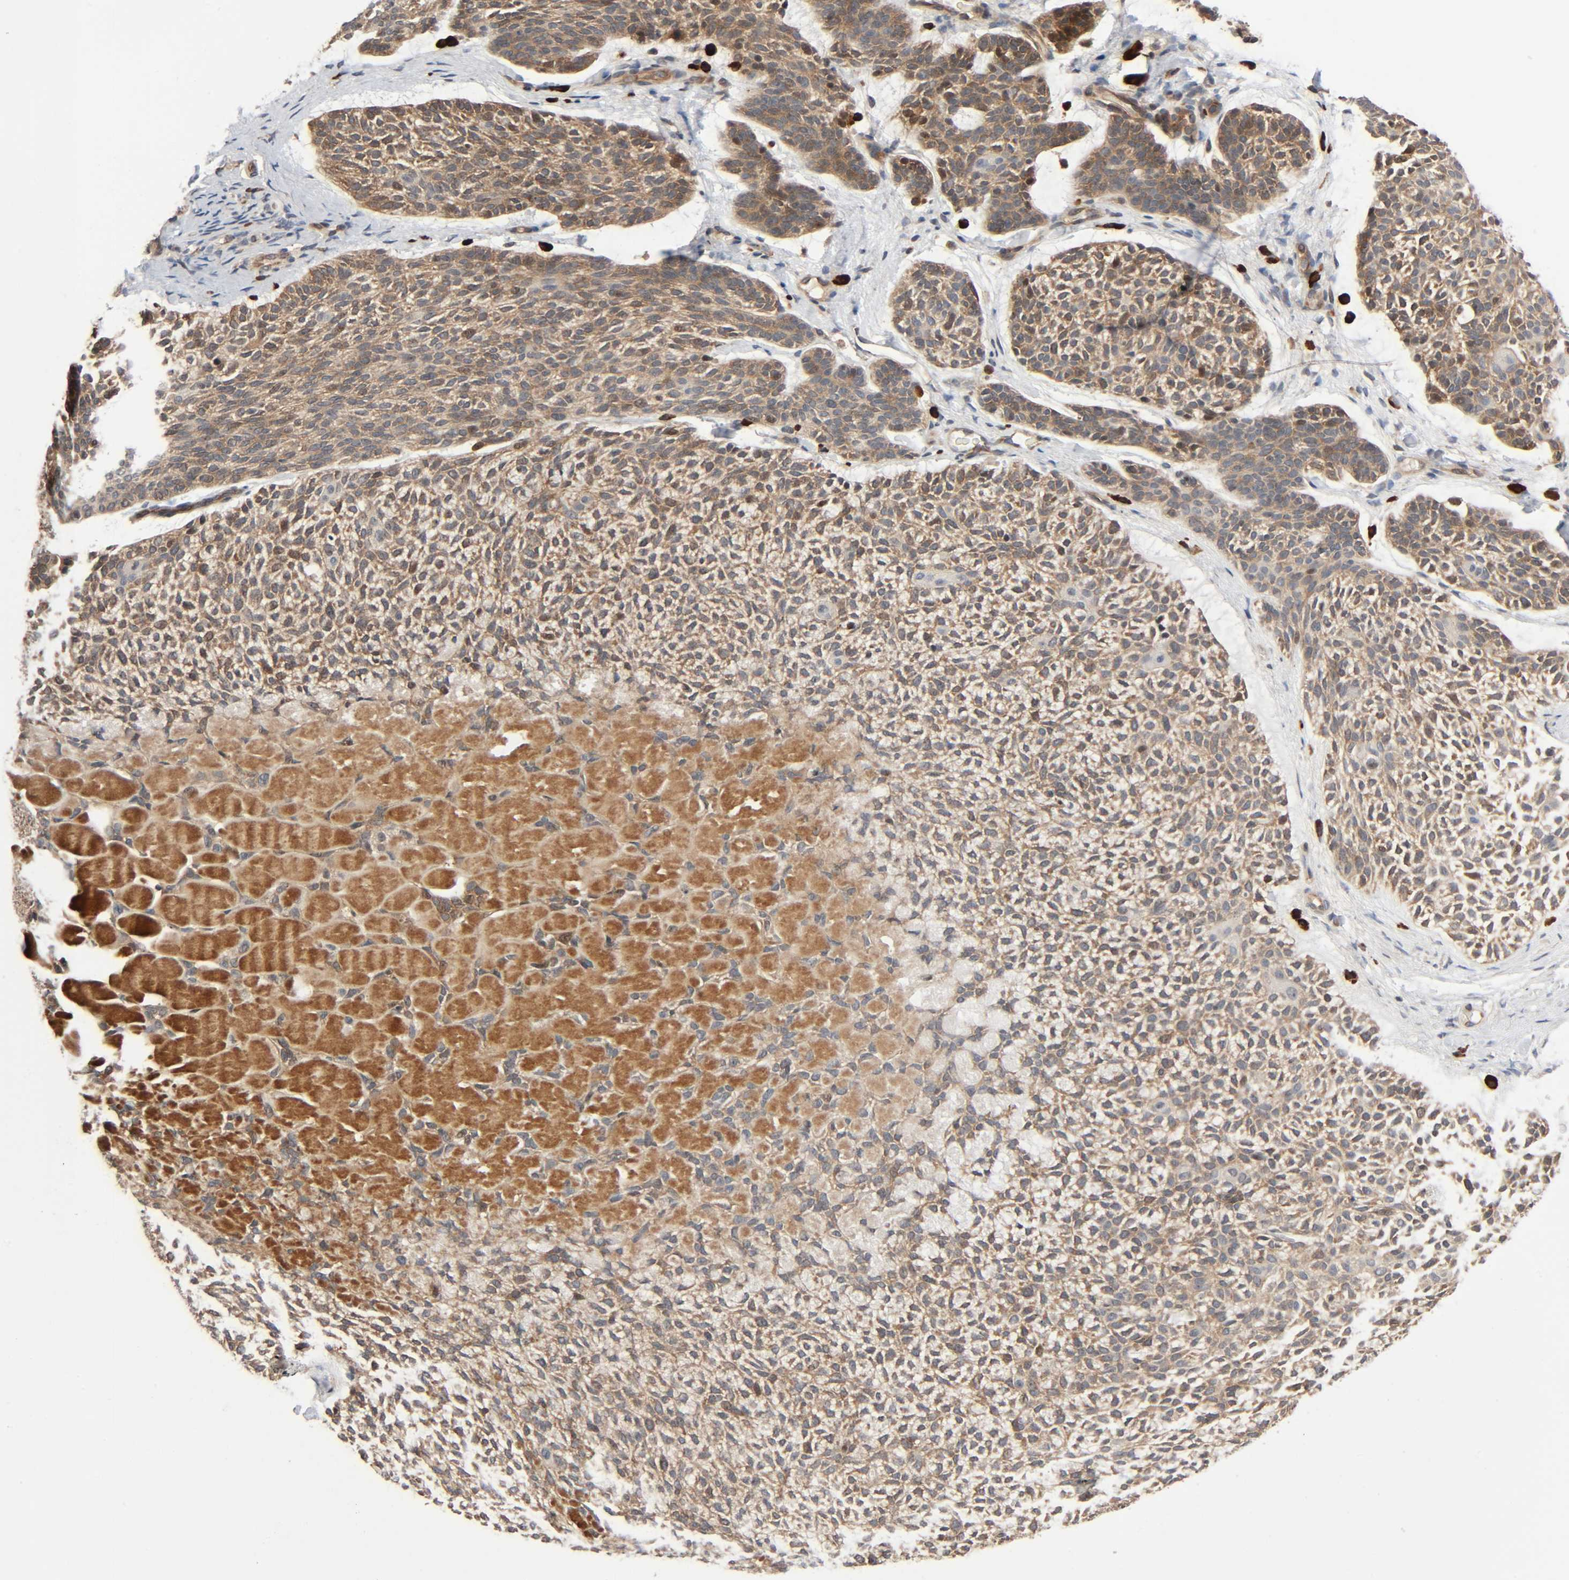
{"staining": {"intensity": "moderate", "quantity": ">75%", "location": "cytoplasmic/membranous,nuclear"}, "tissue": "skin cancer", "cell_type": "Tumor cells", "image_type": "cancer", "snomed": [{"axis": "morphology", "description": "Normal tissue, NOS"}, {"axis": "morphology", "description": "Basal cell carcinoma"}, {"axis": "topography", "description": "Skin"}], "caption": "Brown immunohistochemical staining in skin cancer (basal cell carcinoma) displays moderate cytoplasmic/membranous and nuclear expression in about >75% of tumor cells.", "gene": "PPP2R1B", "patient": {"sex": "female", "age": 70}}